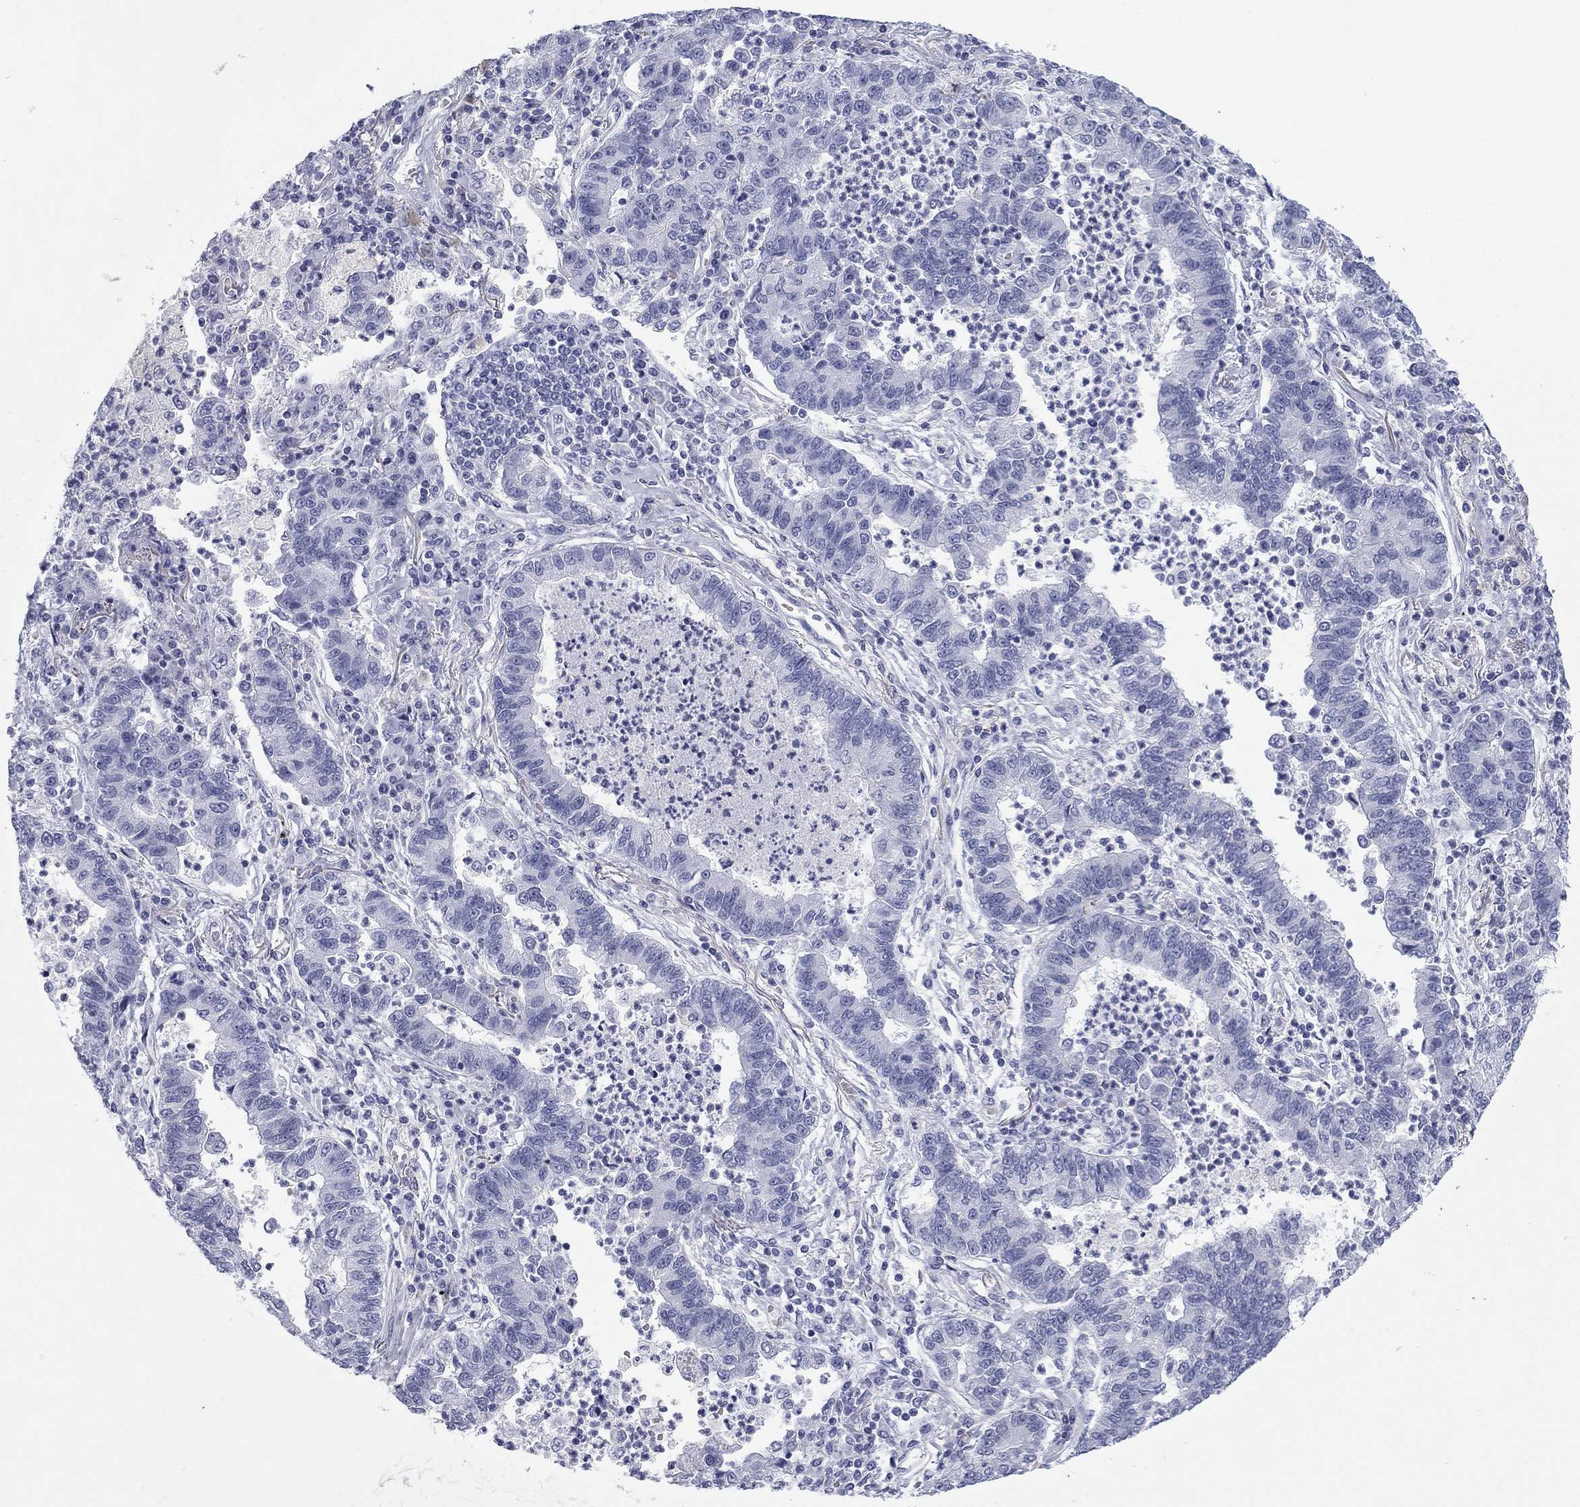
{"staining": {"intensity": "negative", "quantity": "none", "location": "none"}, "tissue": "lung cancer", "cell_type": "Tumor cells", "image_type": "cancer", "snomed": [{"axis": "morphology", "description": "Adenocarcinoma, NOS"}, {"axis": "topography", "description": "Lung"}], "caption": "Immunohistochemical staining of human lung cancer shows no significant staining in tumor cells.", "gene": "CALB1", "patient": {"sex": "female", "age": 57}}